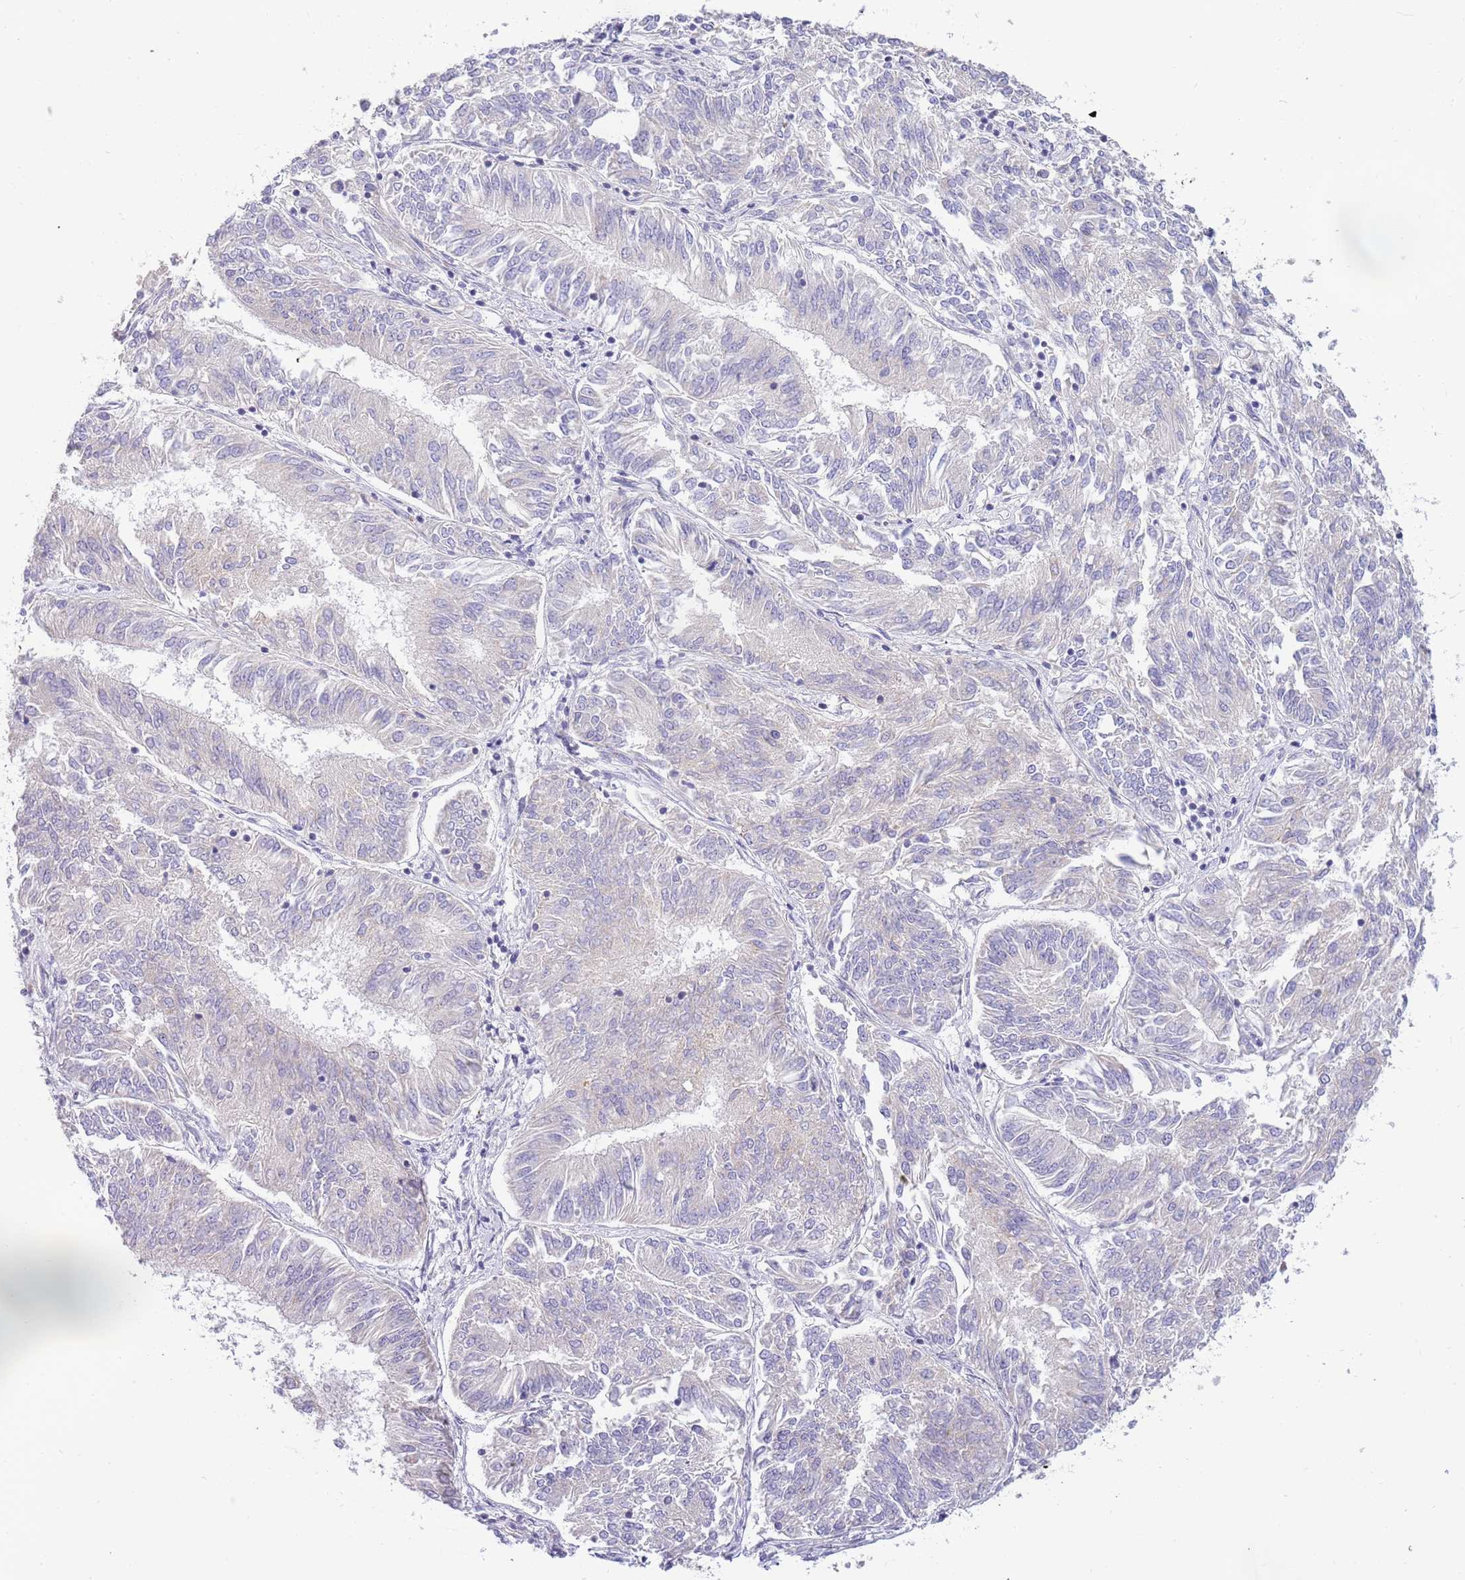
{"staining": {"intensity": "negative", "quantity": "none", "location": "none"}, "tissue": "endometrial cancer", "cell_type": "Tumor cells", "image_type": "cancer", "snomed": [{"axis": "morphology", "description": "Adenocarcinoma, NOS"}, {"axis": "topography", "description": "Endometrium"}], "caption": "The image demonstrates no staining of tumor cells in endometrial cancer (adenocarcinoma).", "gene": "DNAJA3", "patient": {"sex": "female", "age": 58}}